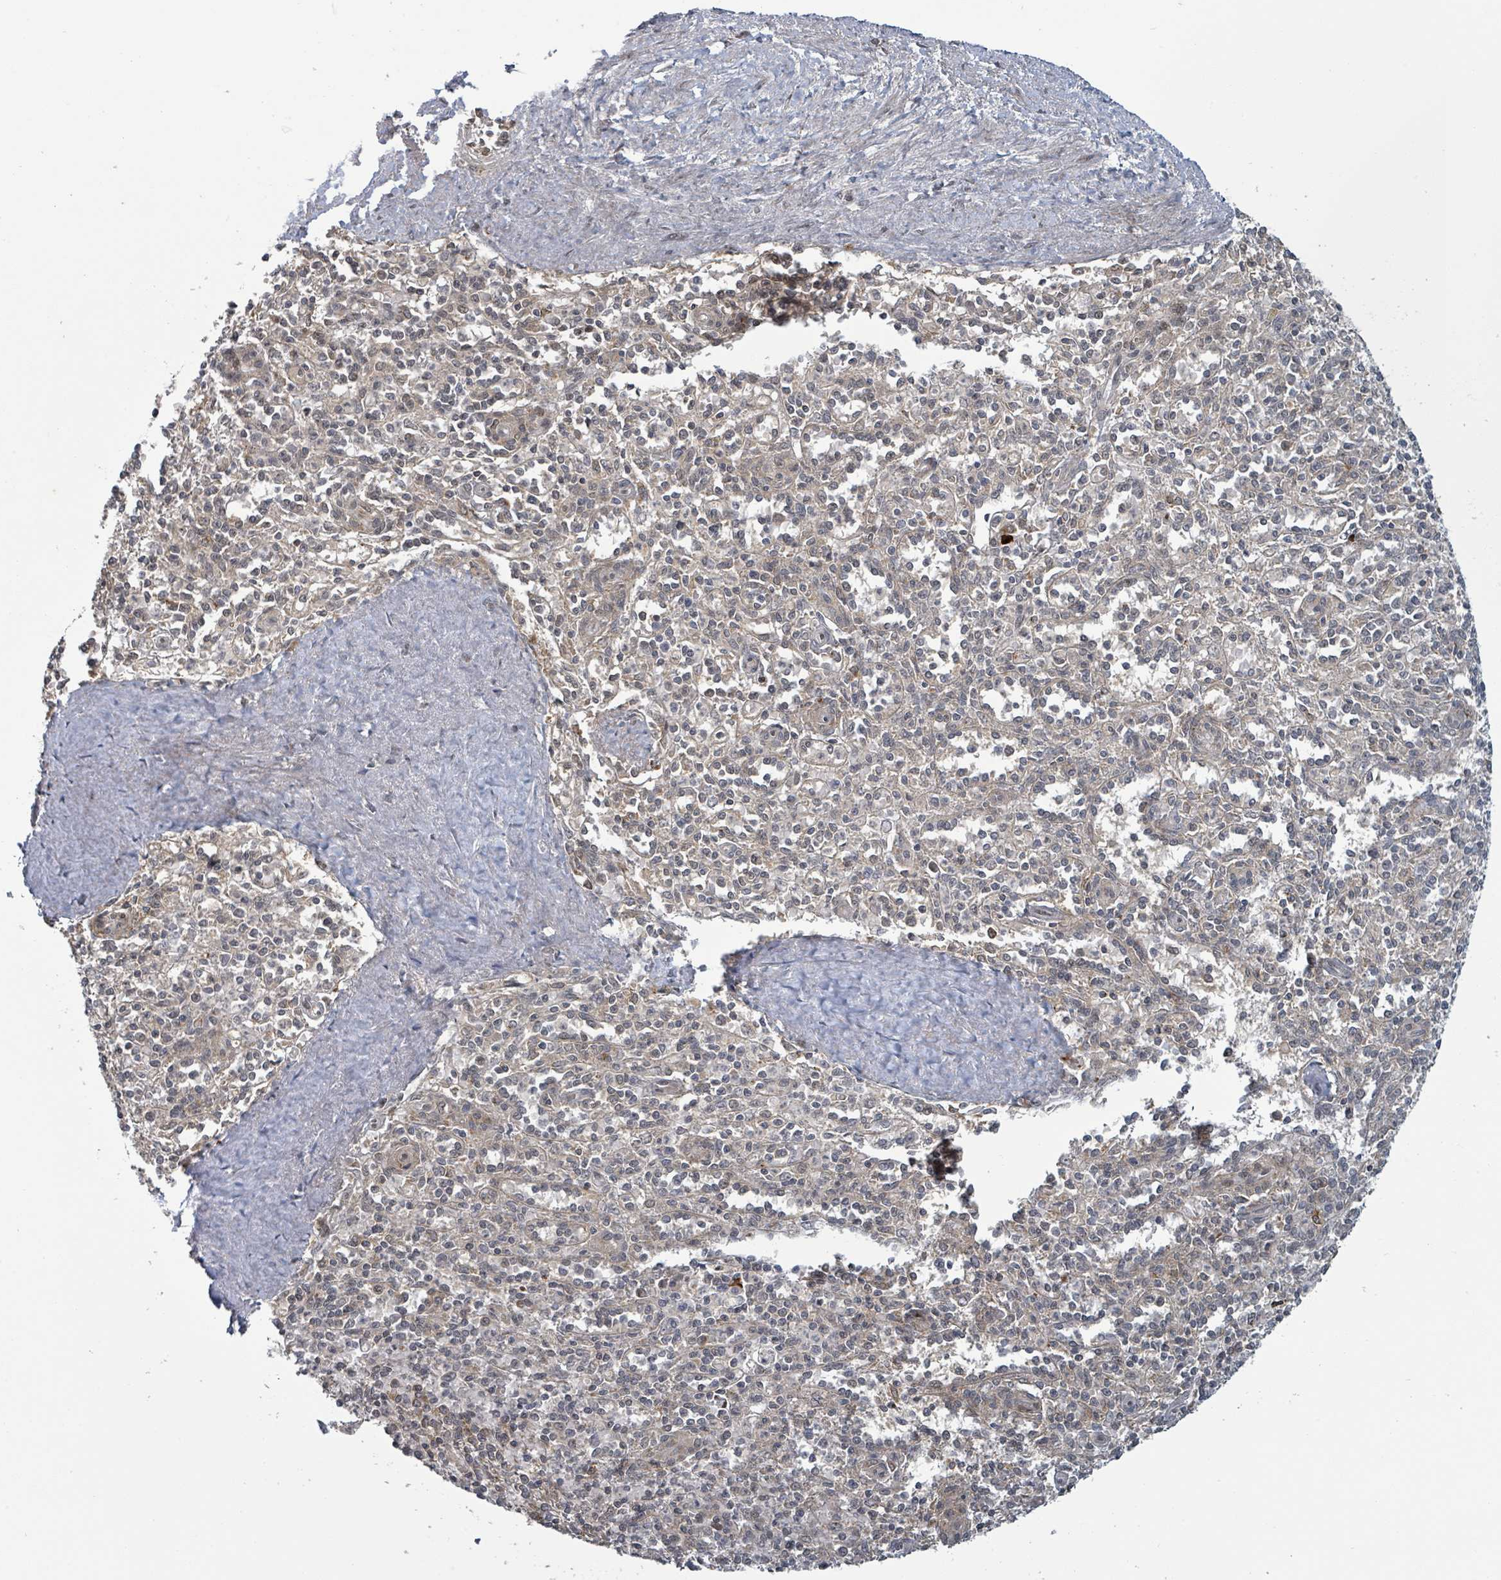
{"staining": {"intensity": "weak", "quantity": "25%-75%", "location": "cytoplasmic/membranous,nuclear"}, "tissue": "spleen", "cell_type": "Cells in red pulp", "image_type": "normal", "snomed": [{"axis": "morphology", "description": "Normal tissue, NOS"}, {"axis": "topography", "description": "Spleen"}], "caption": "Immunohistochemical staining of unremarkable human spleen displays weak cytoplasmic/membranous,nuclear protein staining in about 25%-75% of cells in red pulp.", "gene": "GTF3C1", "patient": {"sex": "female", "age": 70}}